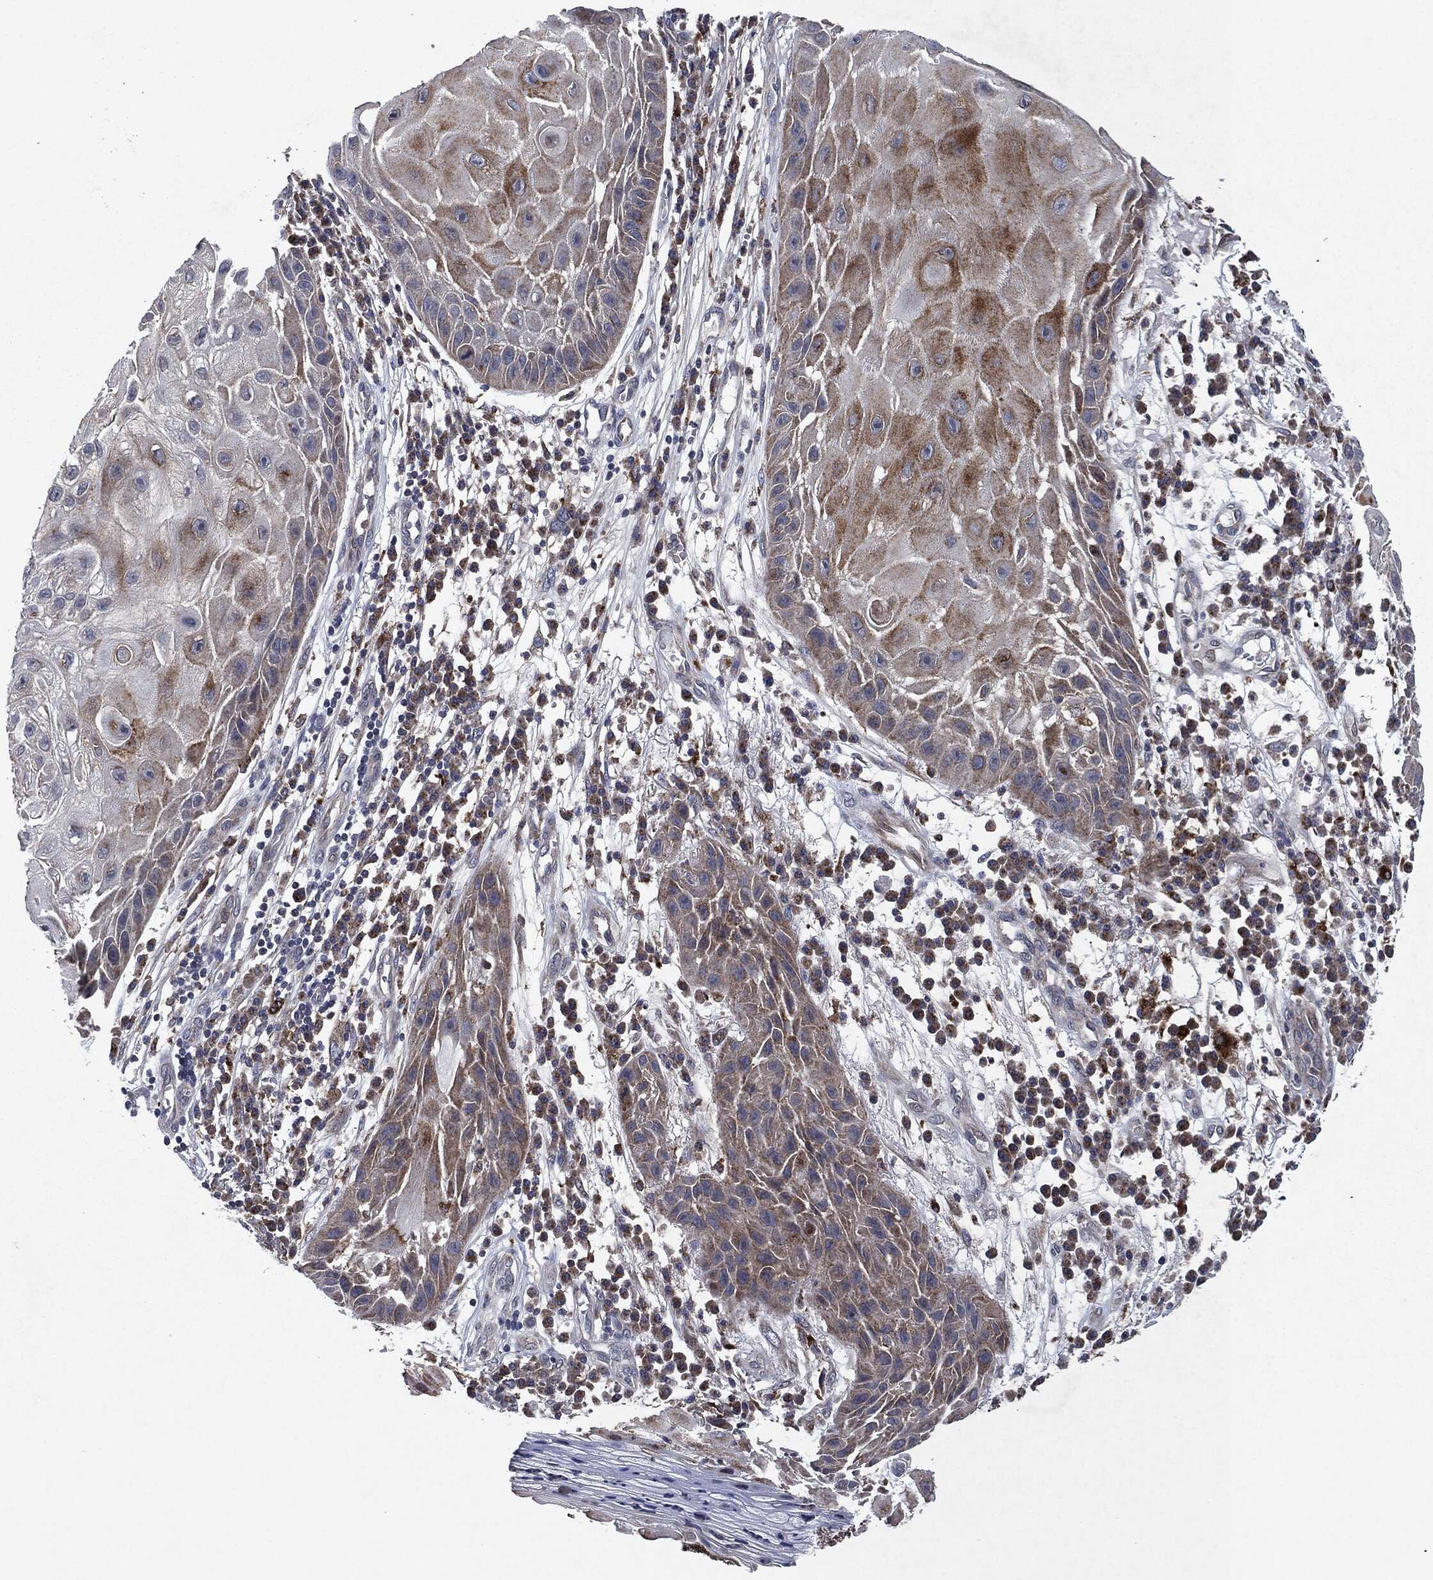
{"staining": {"intensity": "moderate", "quantity": "25%-75%", "location": "cytoplasmic/membranous"}, "tissue": "skin cancer", "cell_type": "Tumor cells", "image_type": "cancer", "snomed": [{"axis": "morphology", "description": "Normal tissue, NOS"}, {"axis": "morphology", "description": "Squamous cell carcinoma, NOS"}, {"axis": "topography", "description": "Skin"}], "caption": "A photomicrograph showing moderate cytoplasmic/membranous staining in approximately 25%-75% of tumor cells in skin cancer (squamous cell carcinoma), as visualized by brown immunohistochemical staining.", "gene": "SLC31A2", "patient": {"sex": "male", "age": 79}}